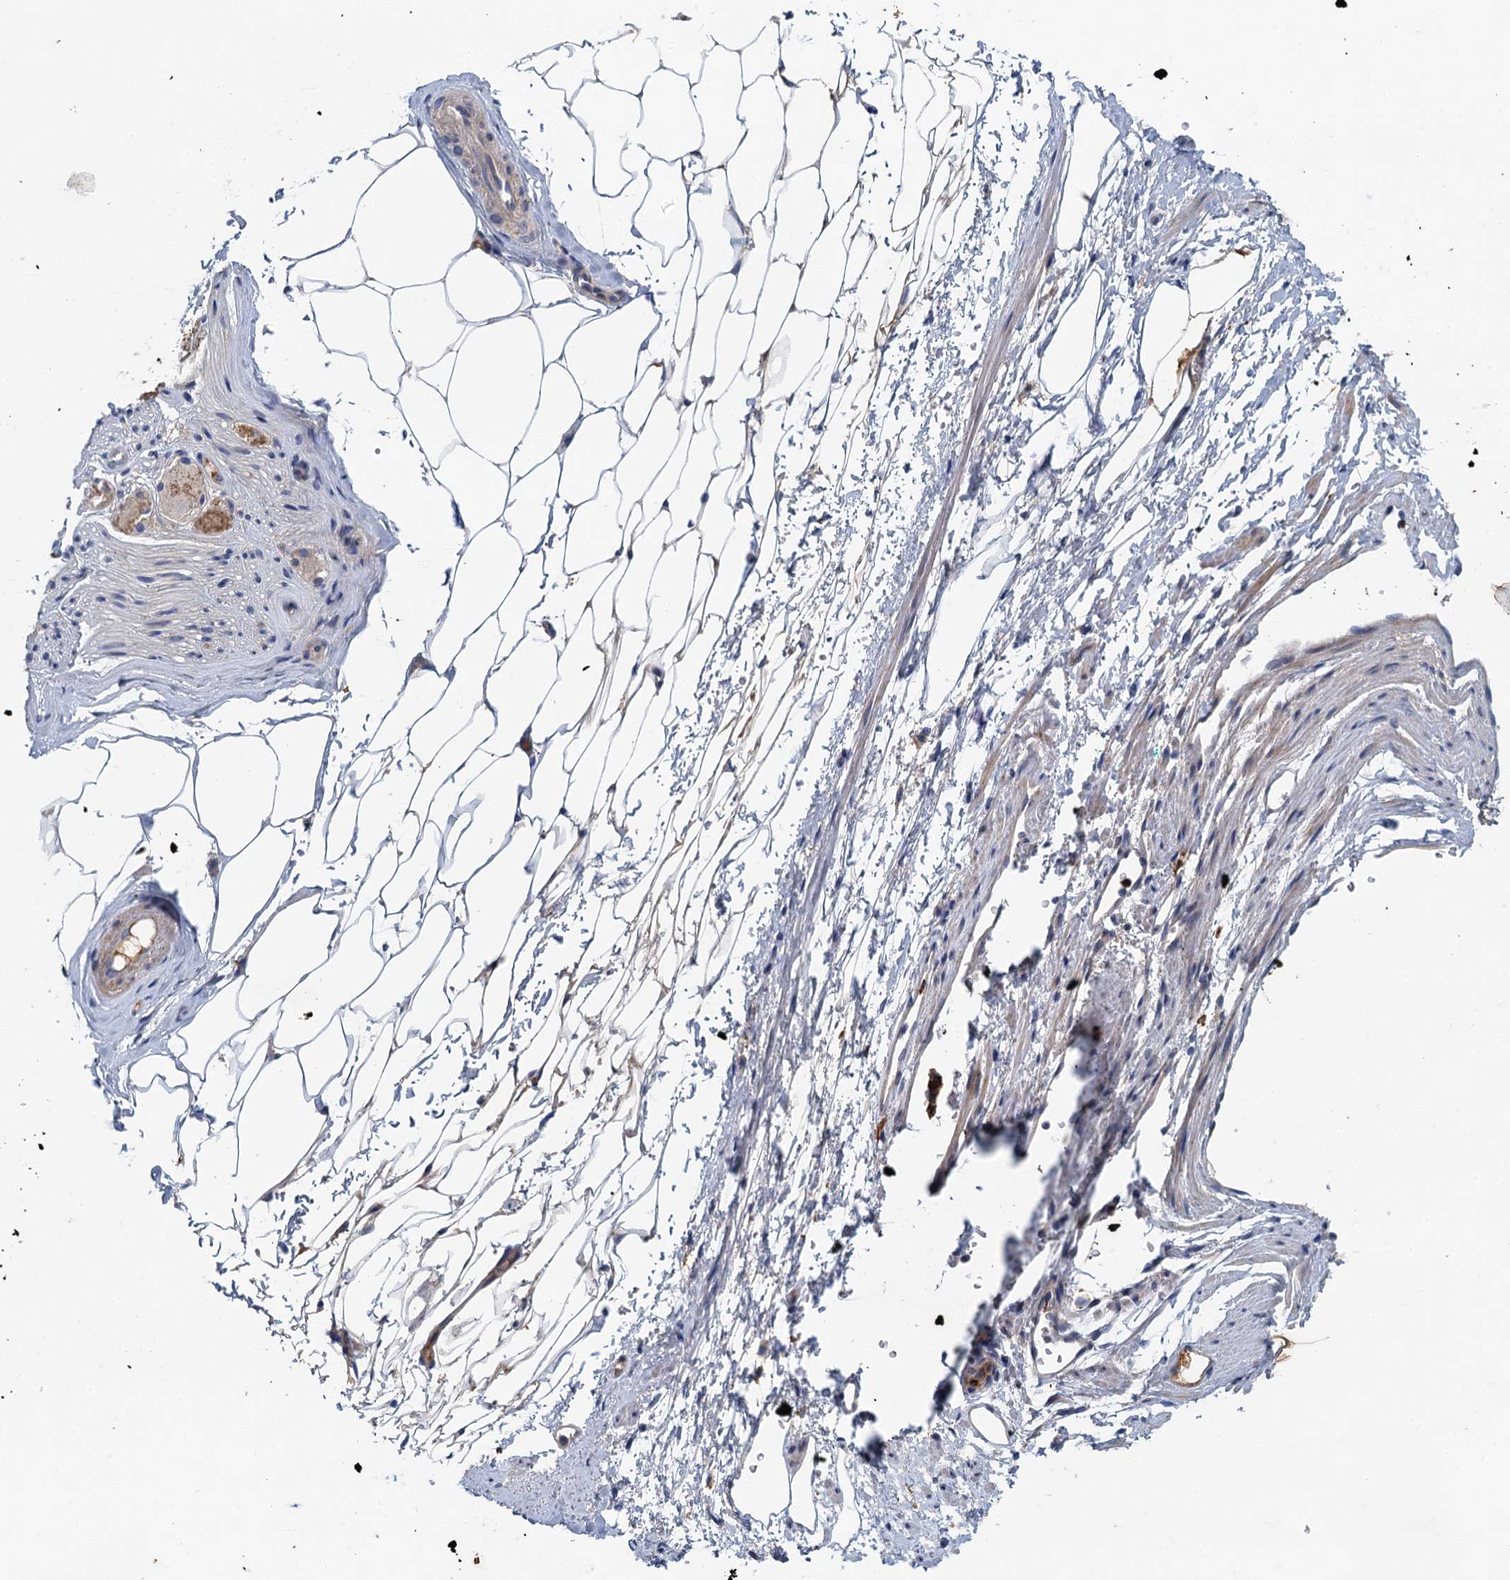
{"staining": {"intensity": "negative", "quantity": "none", "location": "none"}, "tissue": "adipose tissue", "cell_type": "Adipocytes", "image_type": "normal", "snomed": [{"axis": "morphology", "description": "Normal tissue, NOS"}, {"axis": "morphology", "description": "Adenocarcinoma, Low grade"}, {"axis": "topography", "description": "Prostate"}, {"axis": "topography", "description": "Peripheral nerve tissue"}], "caption": "Immunohistochemistry image of benign human adipose tissue stained for a protein (brown), which demonstrates no positivity in adipocytes.", "gene": "TPCN1", "patient": {"sex": "male", "age": 63}}